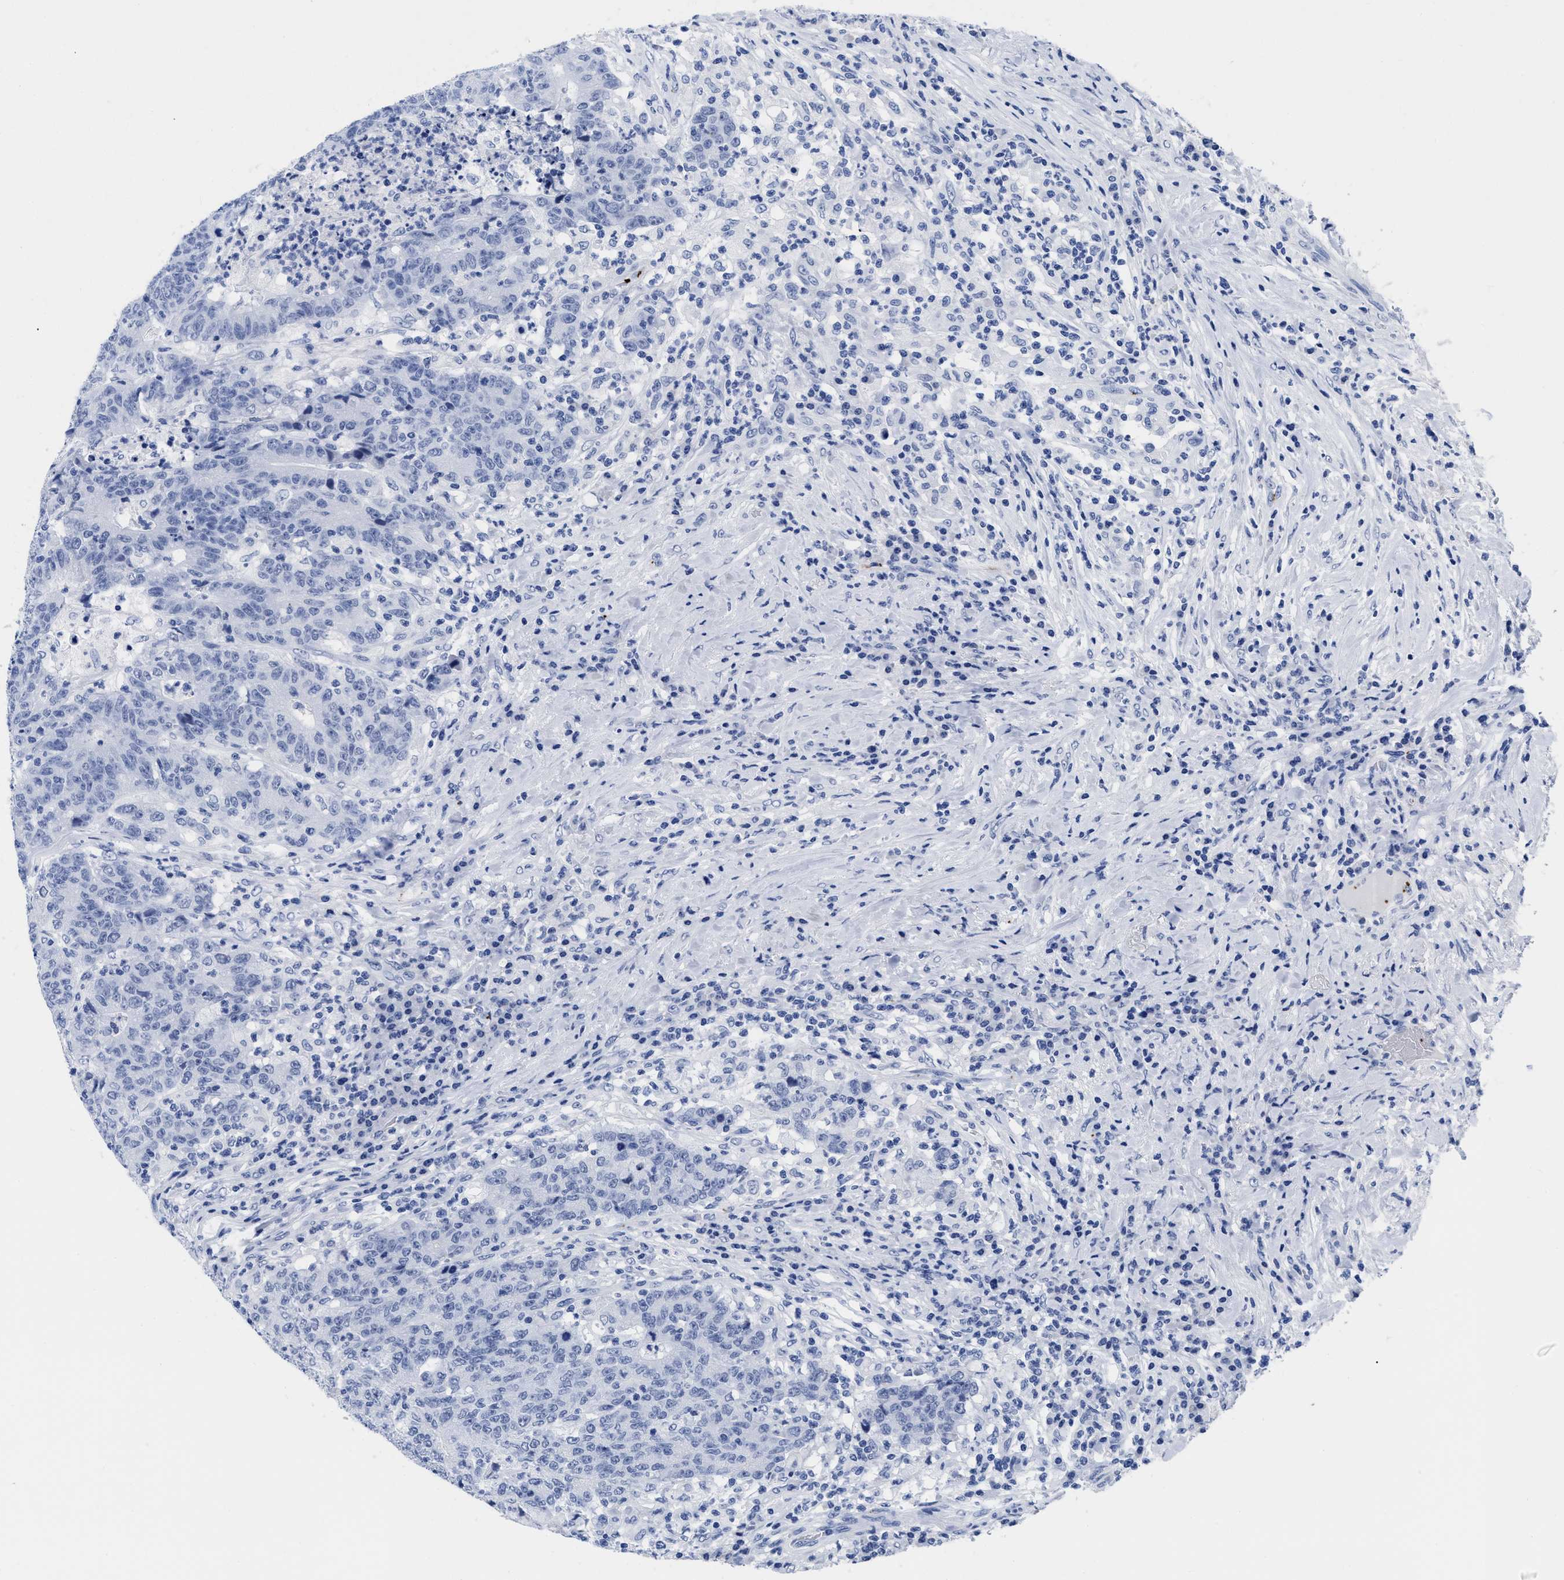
{"staining": {"intensity": "negative", "quantity": "none", "location": "none"}, "tissue": "colorectal cancer", "cell_type": "Tumor cells", "image_type": "cancer", "snomed": [{"axis": "morphology", "description": "Normal tissue, NOS"}, {"axis": "morphology", "description": "Adenocarcinoma, NOS"}, {"axis": "topography", "description": "Colon"}], "caption": "Colorectal adenocarcinoma was stained to show a protein in brown. There is no significant positivity in tumor cells.", "gene": "TREML1", "patient": {"sex": "female", "age": 75}}